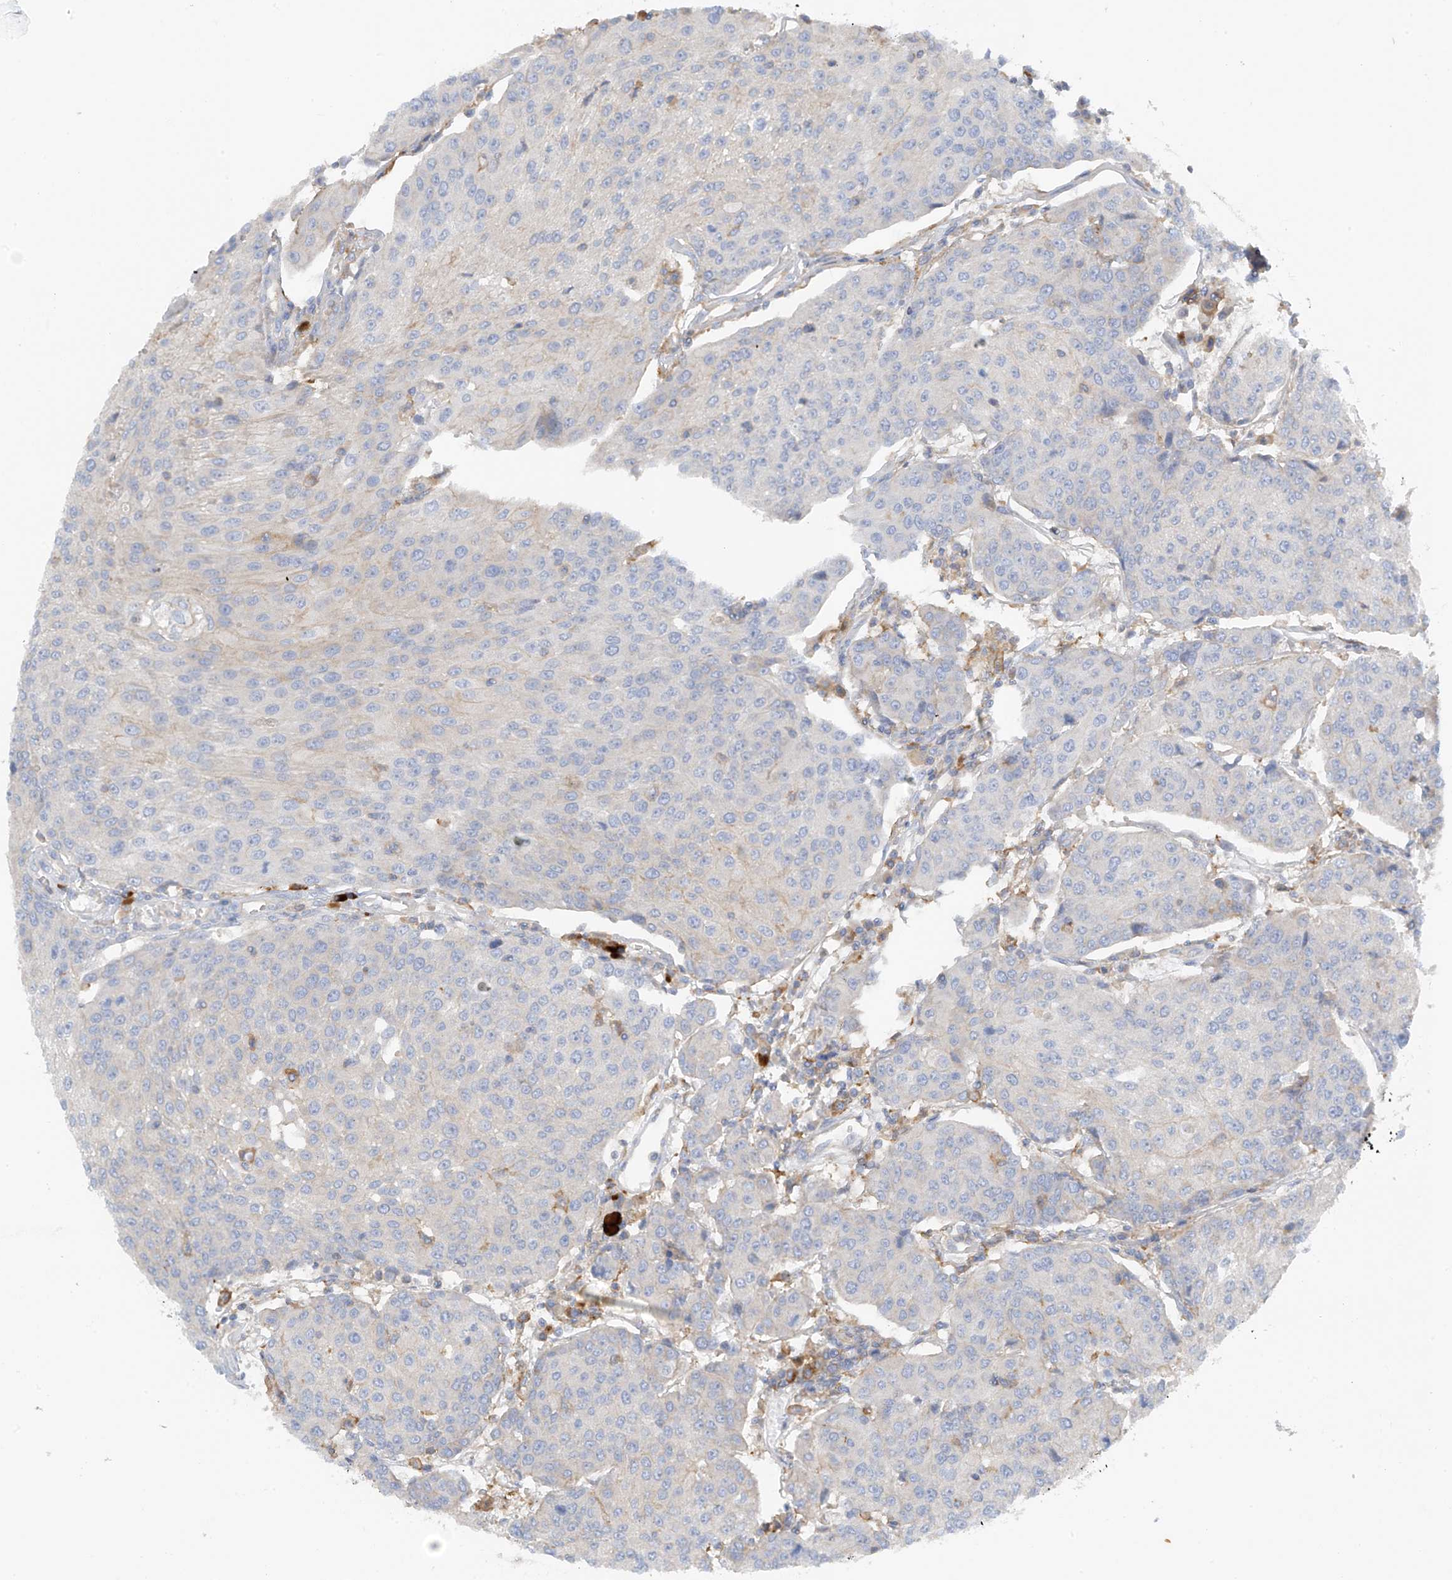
{"staining": {"intensity": "negative", "quantity": "none", "location": "none"}, "tissue": "urothelial cancer", "cell_type": "Tumor cells", "image_type": "cancer", "snomed": [{"axis": "morphology", "description": "Urothelial carcinoma, High grade"}, {"axis": "topography", "description": "Urinary bladder"}], "caption": "Human high-grade urothelial carcinoma stained for a protein using immunohistochemistry (IHC) reveals no expression in tumor cells.", "gene": "NALCN", "patient": {"sex": "female", "age": 85}}